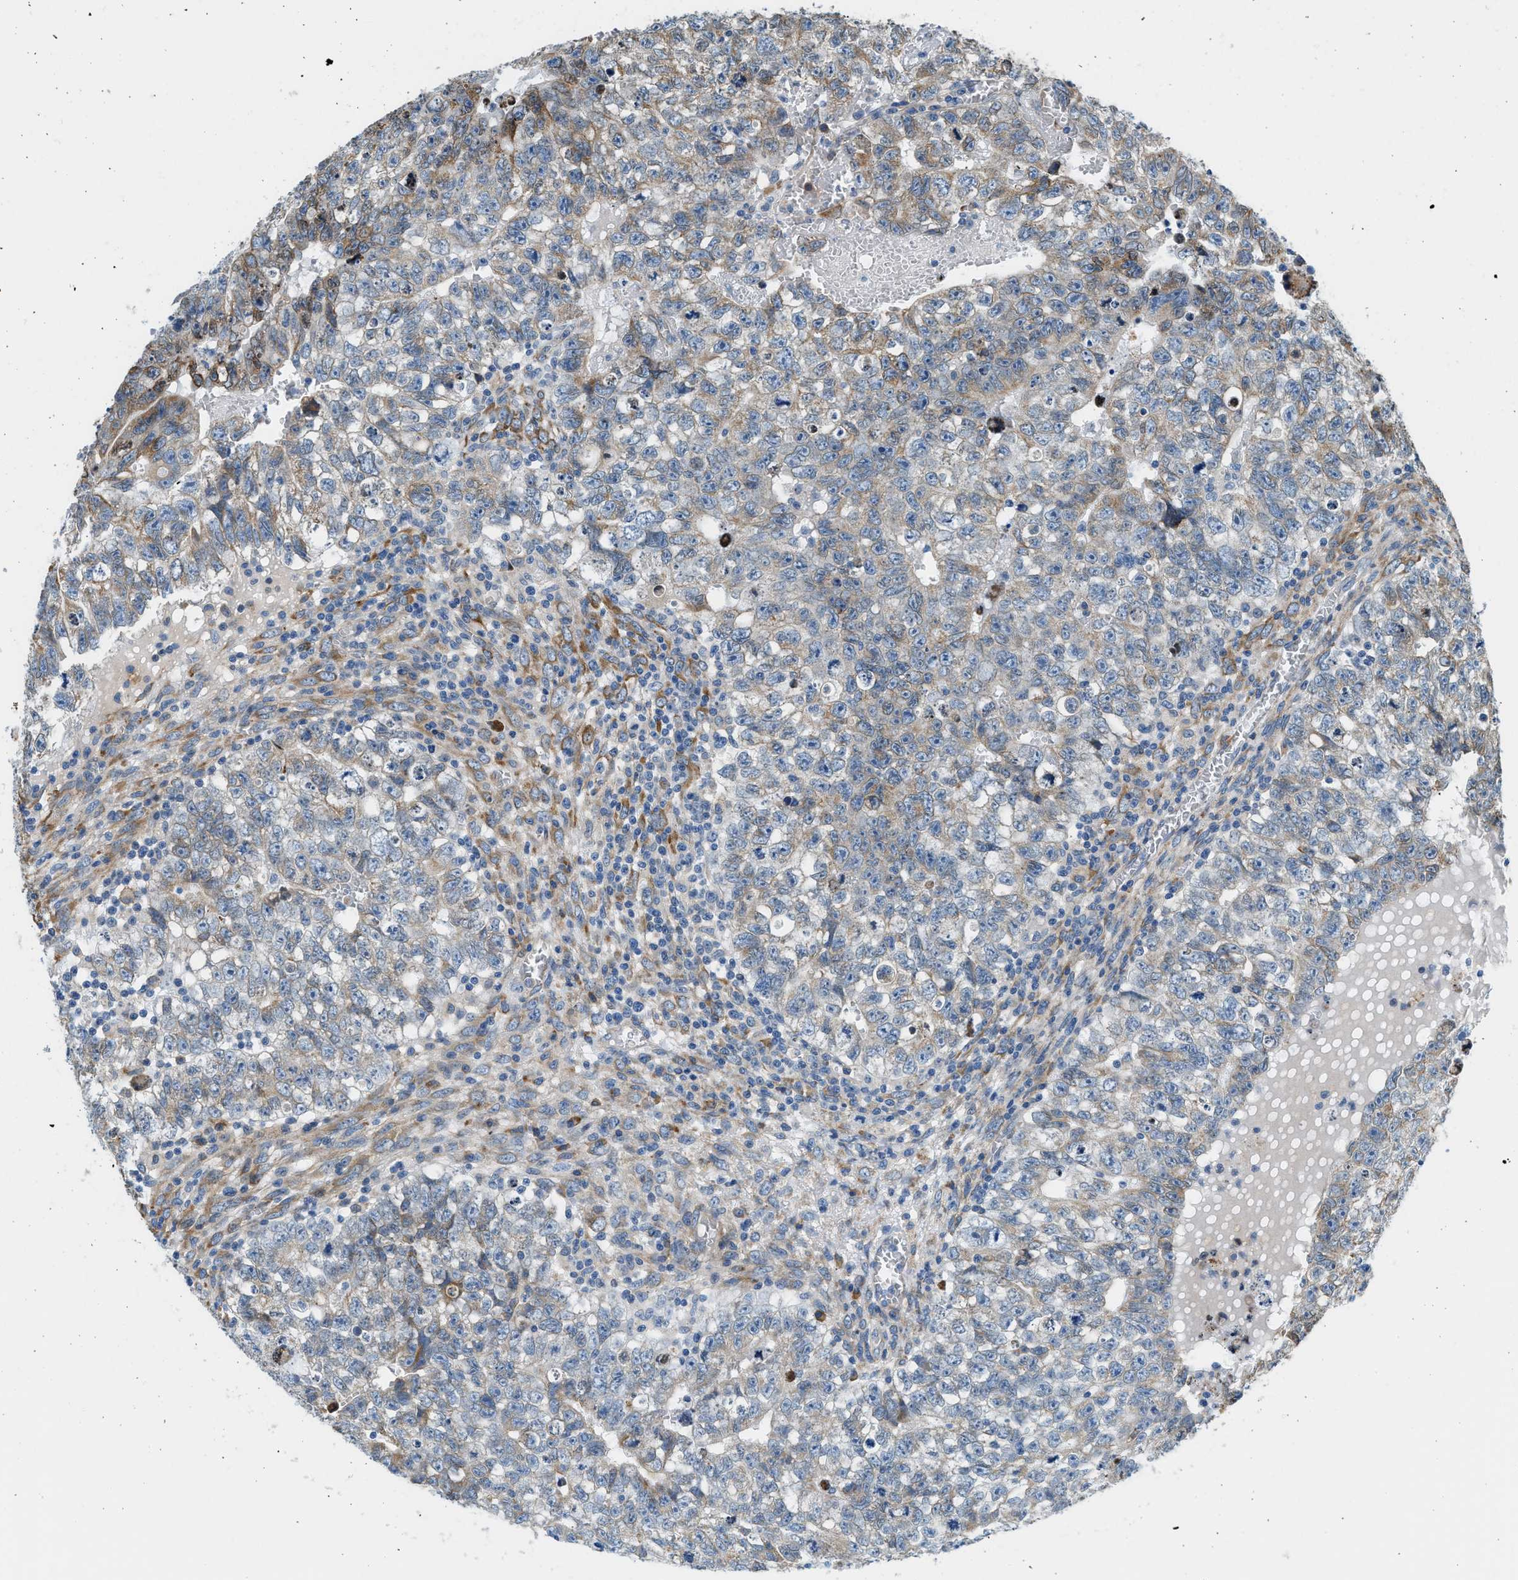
{"staining": {"intensity": "moderate", "quantity": "<25%", "location": "cytoplasmic/membranous"}, "tissue": "testis cancer", "cell_type": "Tumor cells", "image_type": "cancer", "snomed": [{"axis": "morphology", "description": "Seminoma, NOS"}, {"axis": "morphology", "description": "Carcinoma, Embryonal, NOS"}, {"axis": "topography", "description": "Testis"}], "caption": "DAB (3,3'-diaminobenzidine) immunohistochemical staining of human testis cancer demonstrates moderate cytoplasmic/membranous protein positivity in approximately <25% of tumor cells.", "gene": "CNTN6", "patient": {"sex": "male", "age": 38}}